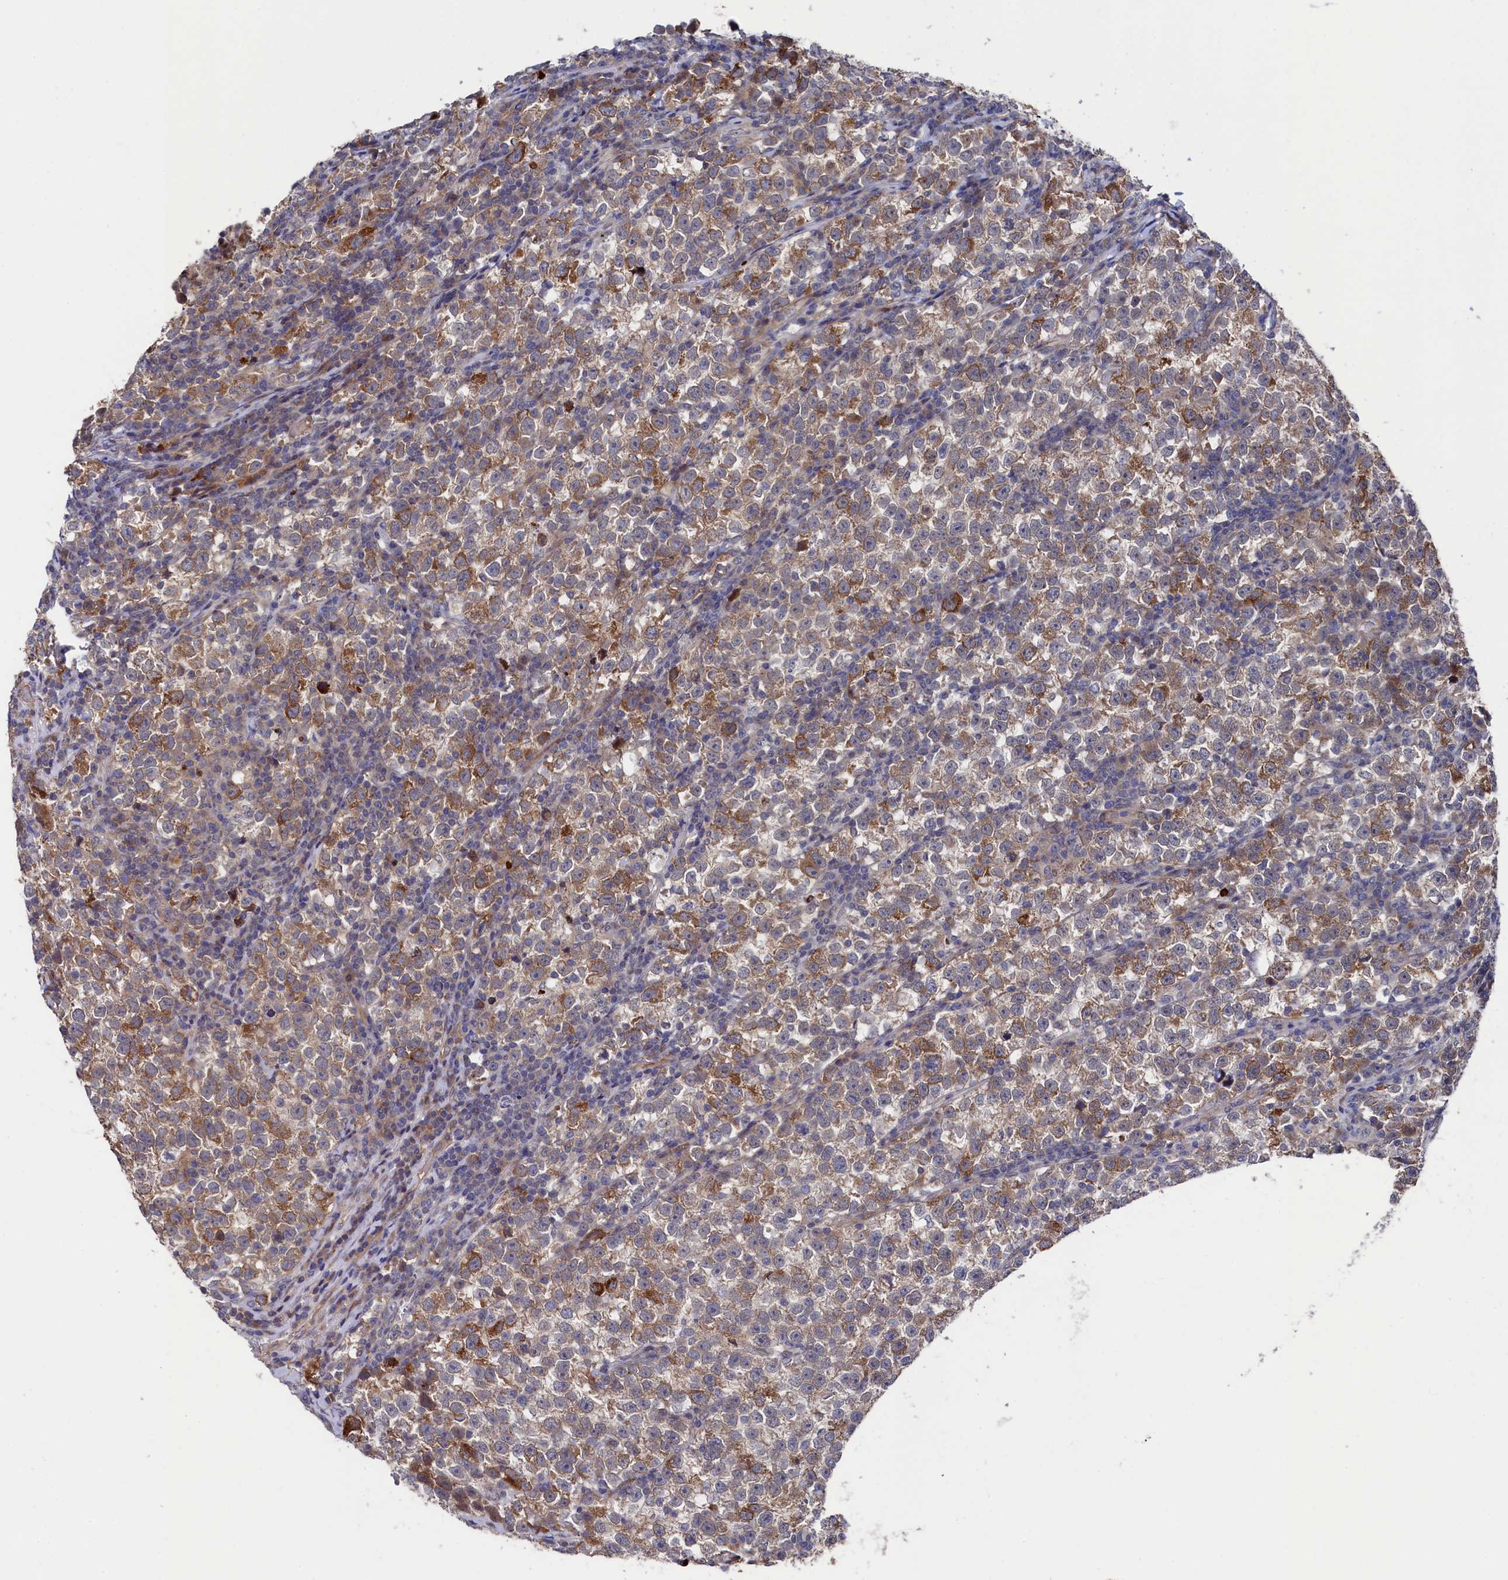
{"staining": {"intensity": "moderate", "quantity": ">75%", "location": "cytoplasmic/membranous"}, "tissue": "testis cancer", "cell_type": "Tumor cells", "image_type": "cancer", "snomed": [{"axis": "morphology", "description": "Normal tissue, NOS"}, {"axis": "morphology", "description": "Seminoma, NOS"}, {"axis": "topography", "description": "Testis"}], "caption": "Immunohistochemical staining of testis cancer exhibits medium levels of moderate cytoplasmic/membranous staining in about >75% of tumor cells.", "gene": "ZNF891", "patient": {"sex": "male", "age": 43}}